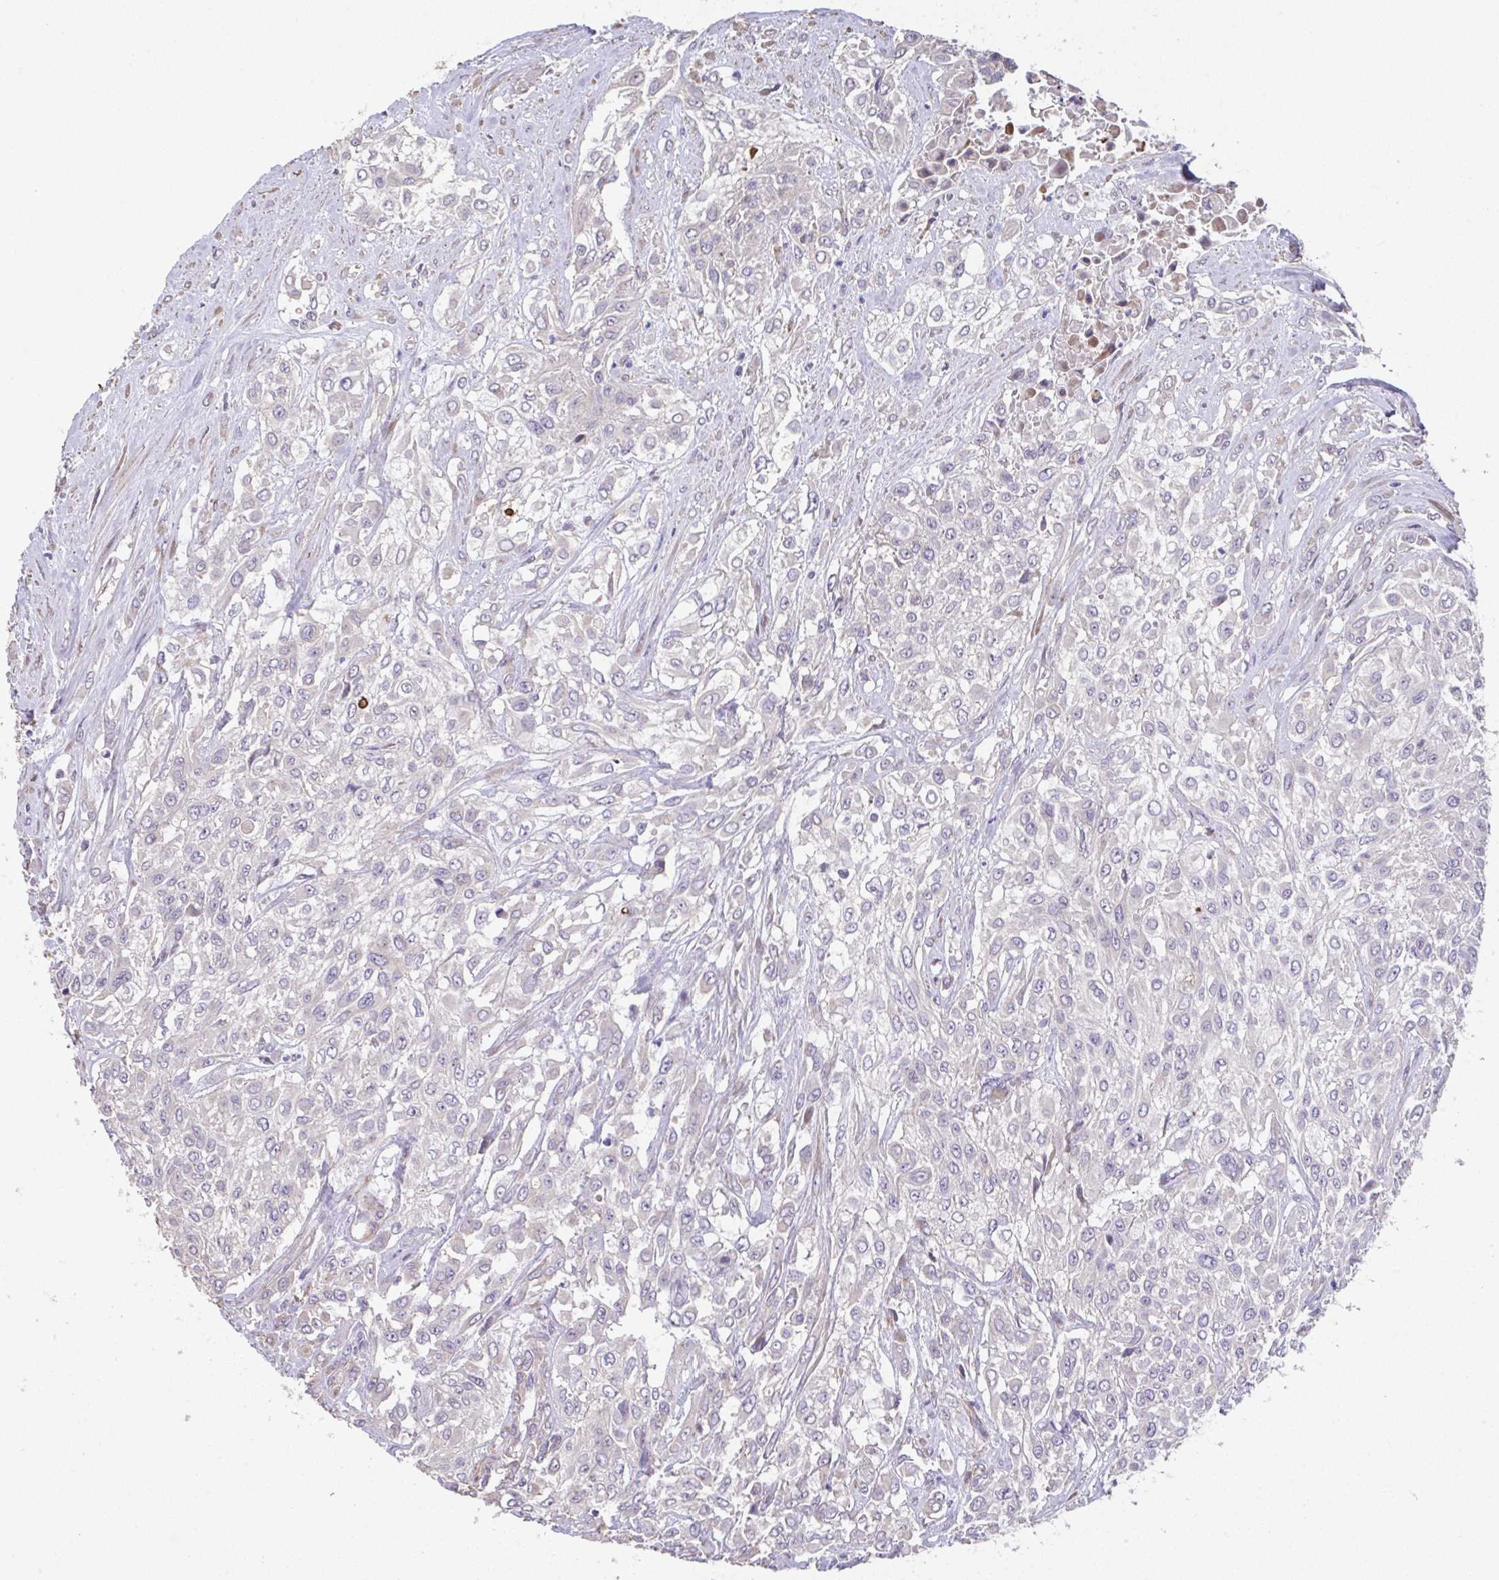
{"staining": {"intensity": "negative", "quantity": "none", "location": "none"}, "tissue": "urothelial cancer", "cell_type": "Tumor cells", "image_type": "cancer", "snomed": [{"axis": "morphology", "description": "Urothelial carcinoma, High grade"}, {"axis": "topography", "description": "Urinary bladder"}], "caption": "Human urothelial carcinoma (high-grade) stained for a protein using immunohistochemistry (IHC) displays no expression in tumor cells.", "gene": "RUNDC3B", "patient": {"sex": "male", "age": 57}}